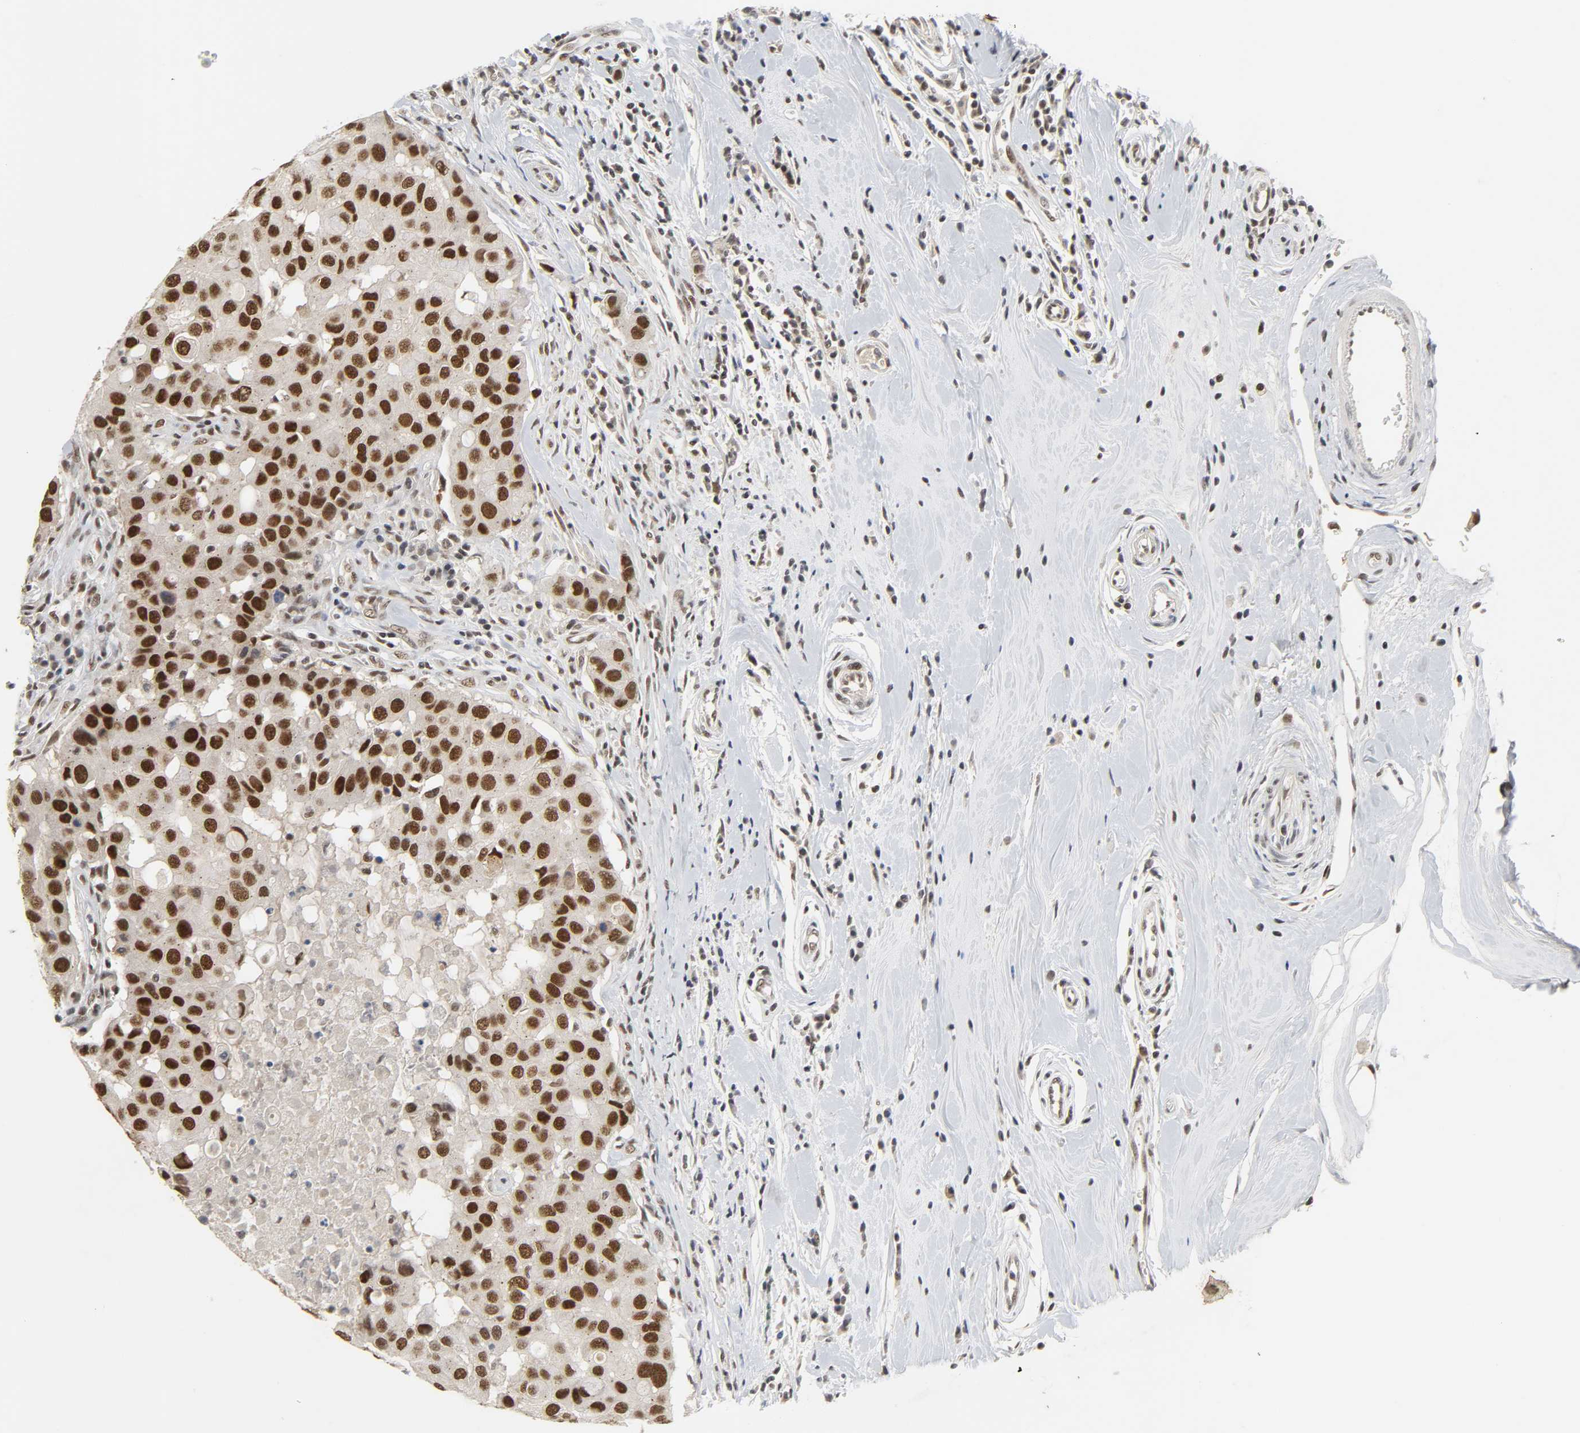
{"staining": {"intensity": "strong", "quantity": ">75%", "location": "nuclear"}, "tissue": "breast cancer", "cell_type": "Tumor cells", "image_type": "cancer", "snomed": [{"axis": "morphology", "description": "Duct carcinoma"}, {"axis": "topography", "description": "Breast"}], "caption": "Tumor cells reveal high levels of strong nuclear positivity in approximately >75% of cells in breast cancer. Nuclei are stained in blue.", "gene": "NCOA6", "patient": {"sex": "female", "age": 27}}